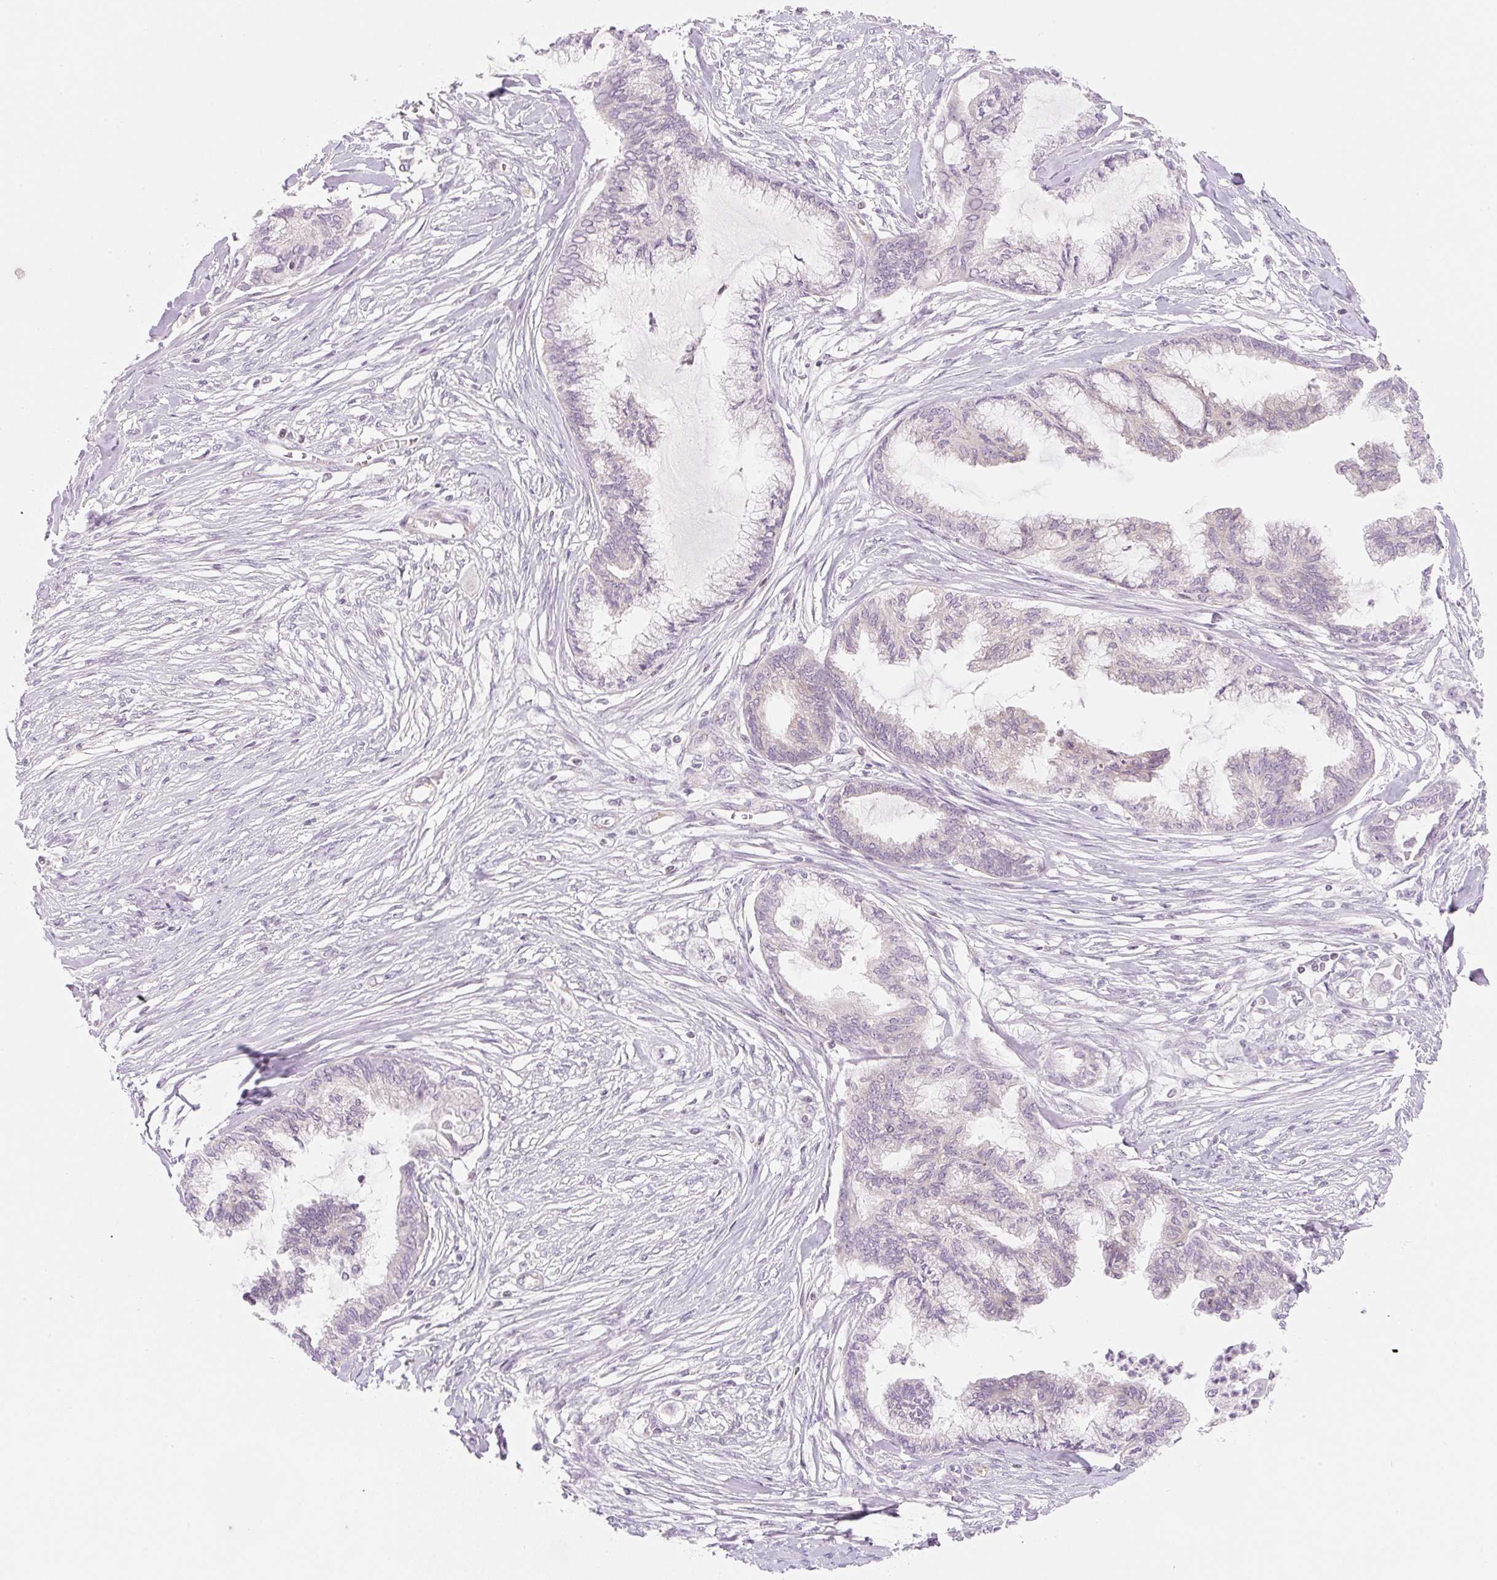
{"staining": {"intensity": "negative", "quantity": "none", "location": "none"}, "tissue": "endometrial cancer", "cell_type": "Tumor cells", "image_type": "cancer", "snomed": [{"axis": "morphology", "description": "Adenocarcinoma, NOS"}, {"axis": "topography", "description": "Endometrium"}], "caption": "Immunohistochemistry (IHC) of endometrial cancer (adenocarcinoma) demonstrates no positivity in tumor cells. (DAB (3,3'-diaminobenzidine) IHC with hematoxylin counter stain).", "gene": "CASKIN1", "patient": {"sex": "female", "age": 86}}